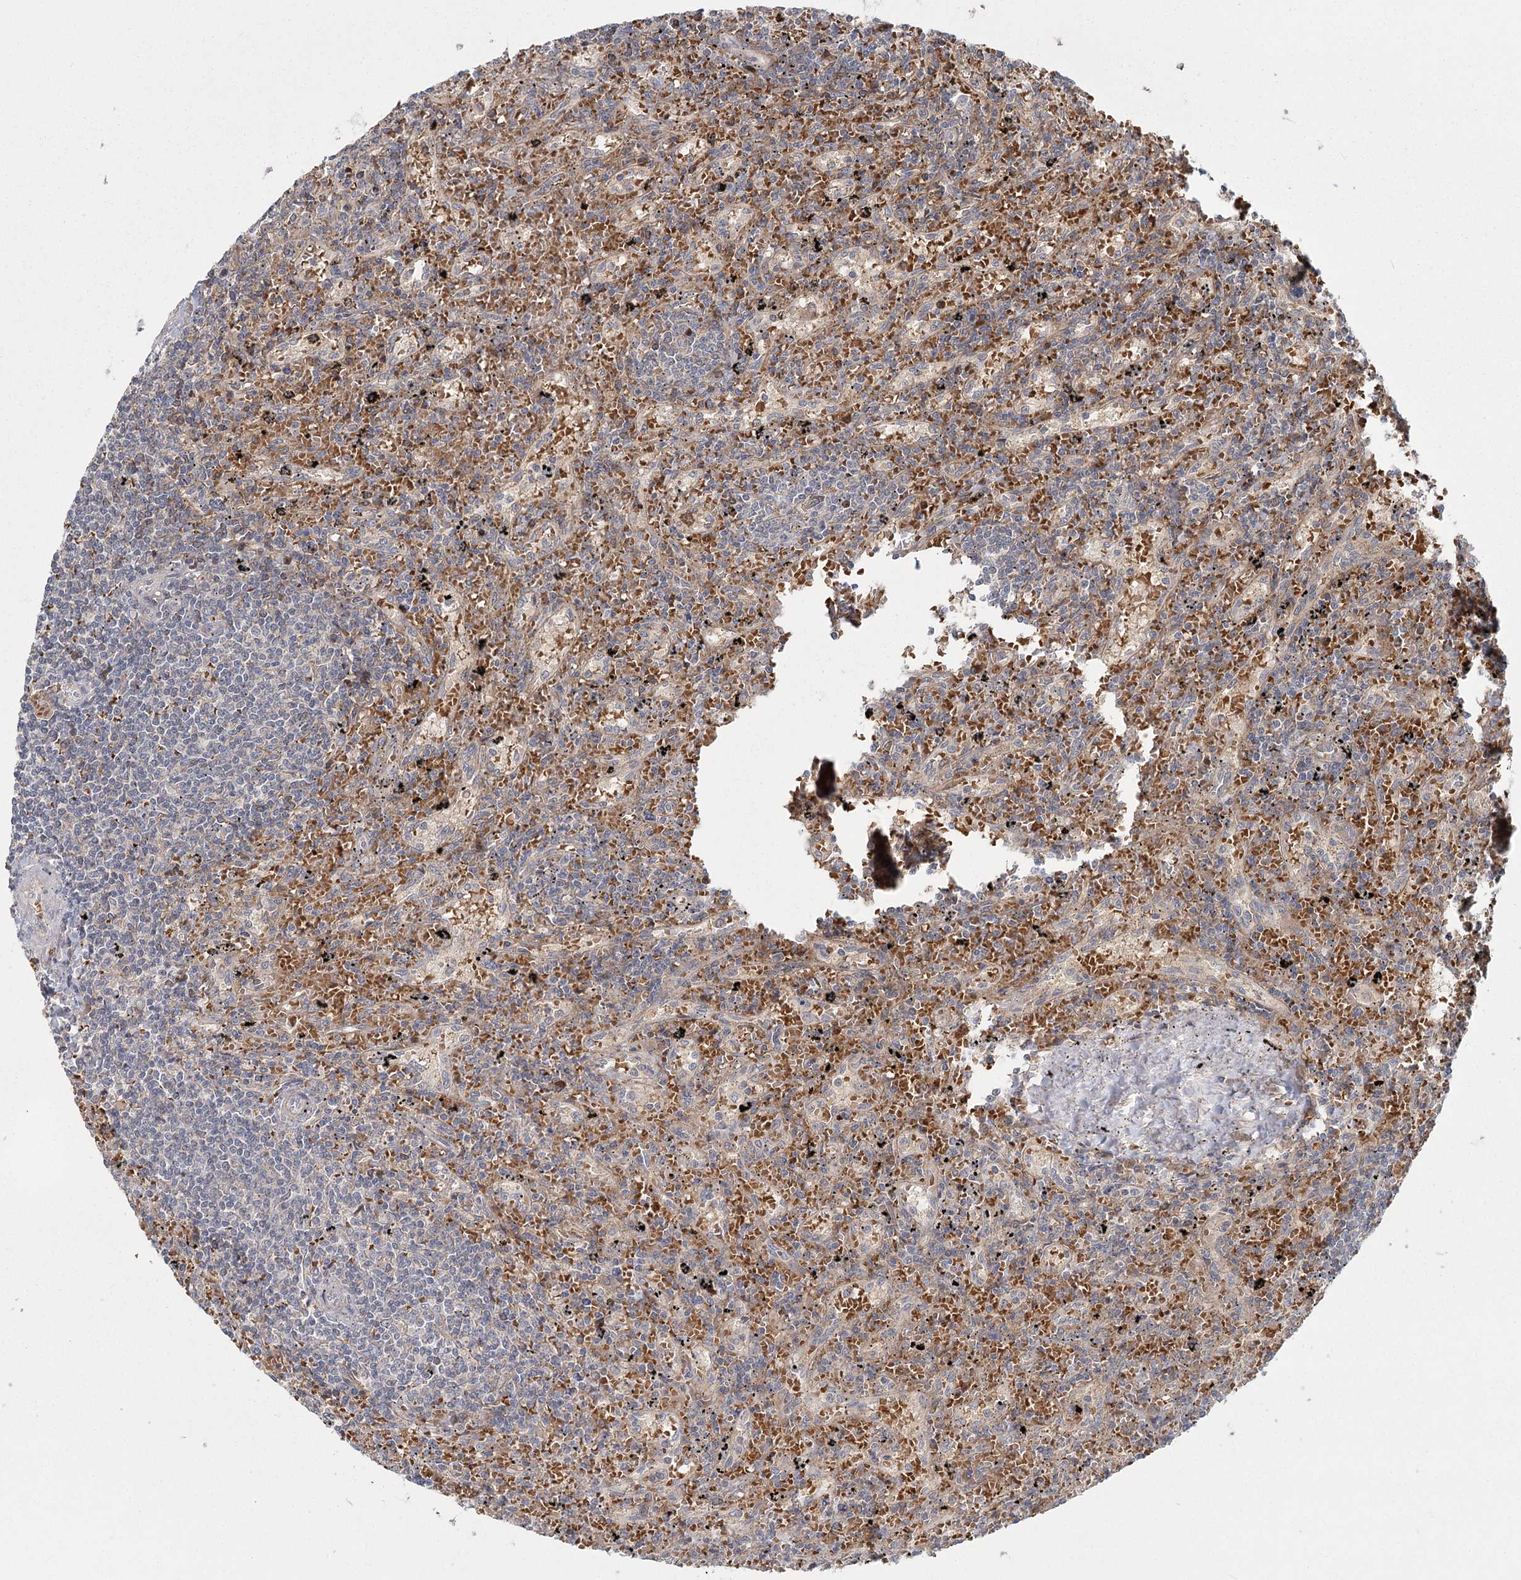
{"staining": {"intensity": "weak", "quantity": "<25%", "location": "cytoplasmic/membranous"}, "tissue": "lymphoma", "cell_type": "Tumor cells", "image_type": "cancer", "snomed": [{"axis": "morphology", "description": "Malignant lymphoma, non-Hodgkin's type, Low grade"}, {"axis": "topography", "description": "Spleen"}], "caption": "There is no significant expression in tumor cells of malignant lymphoma, non-Hodgkin's type (low-grade).", "gene": "RAPGEF6", "patient": {"sex": "male", "age": 76}}